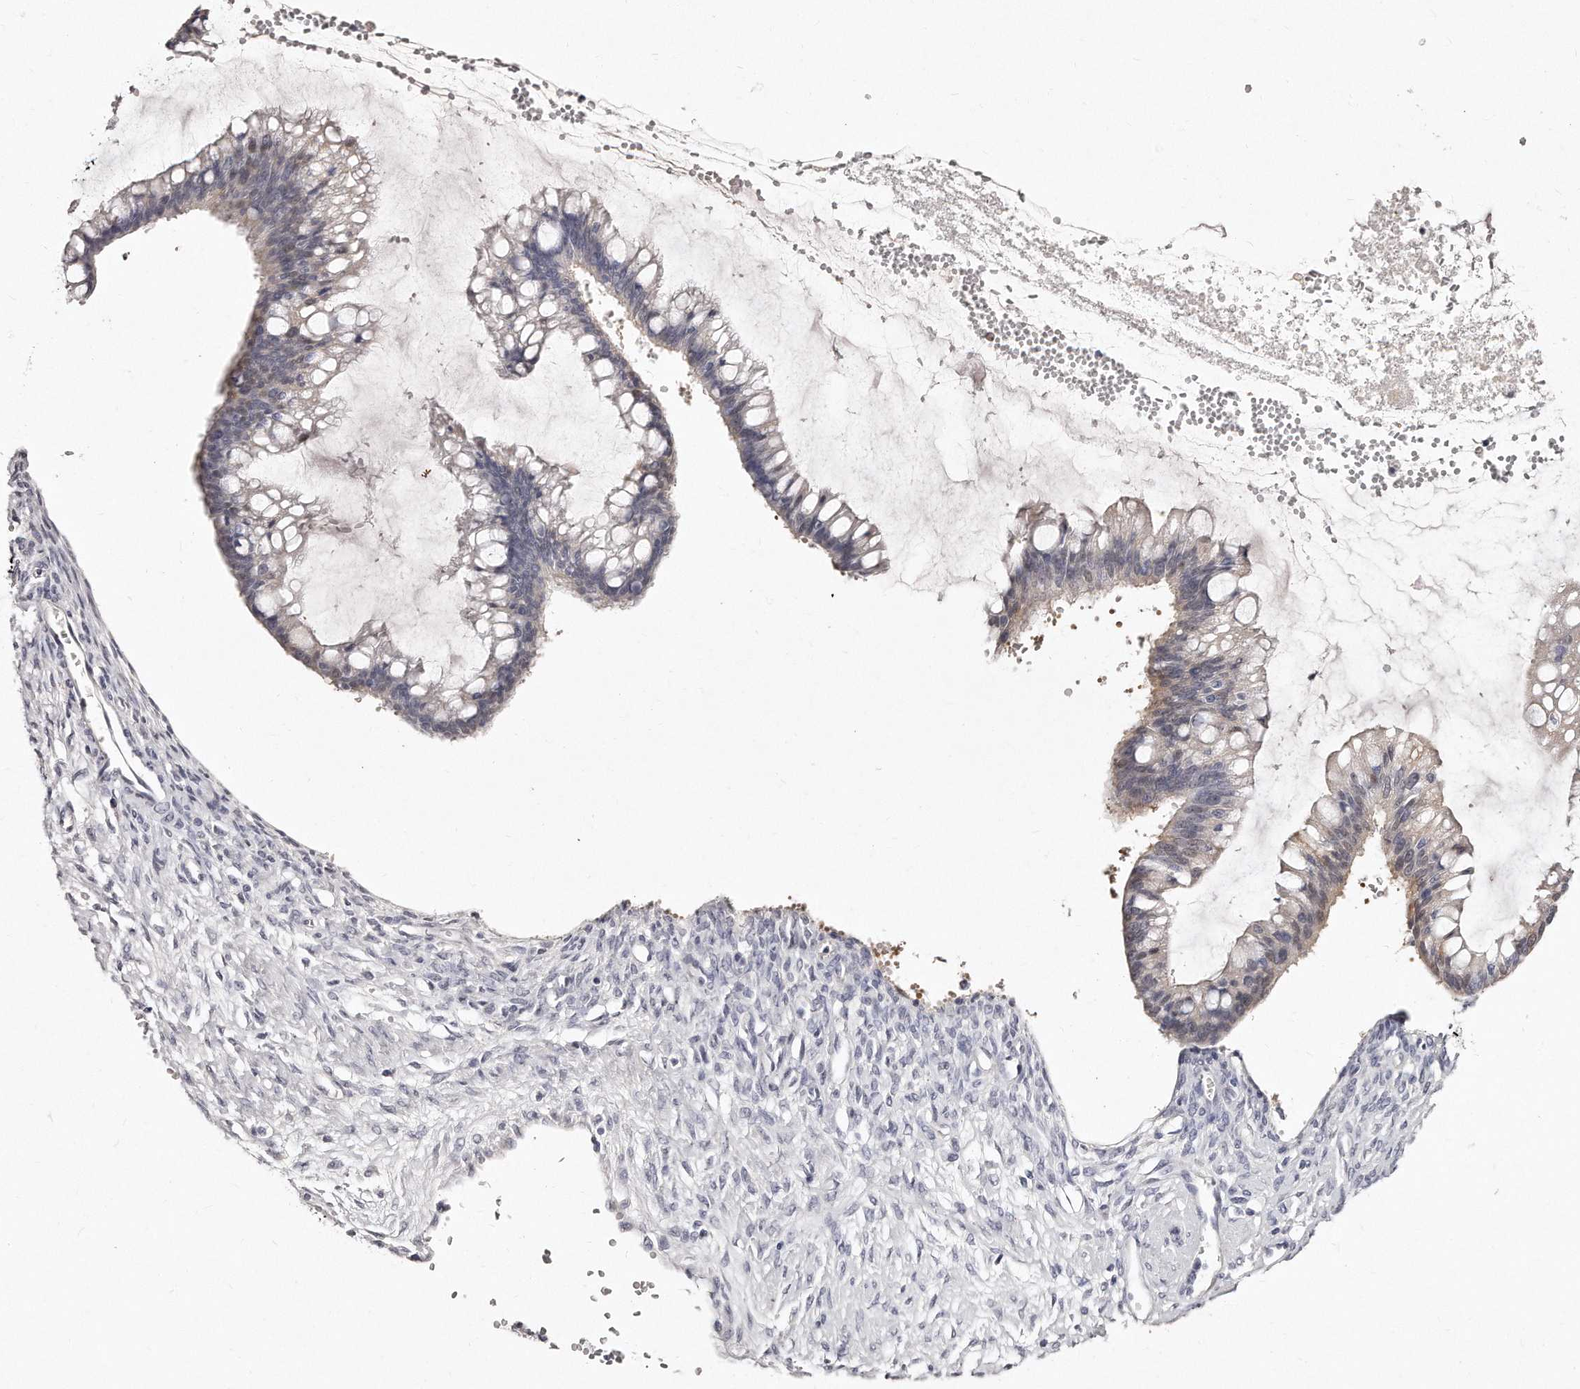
{"staining": {"intensity": "negative", "quantity": "none", "location": "none"}, "tissue": "ovarian cancer", "cell_type": "Tumor cells", "image_type": "cancer", "snomed": [{"axis": "morphology", "description": "Cystadenocarcinoma, mucinous, NOS"}, {"axis": "topography", "description": "Ovary"}], "caption": "Immunohistochemical staining of human mucinous cystadenocarcinoma (ovarian) exhibits no significant staining in tumor cells. The staining is performed using DAB (3,3'-diaminobenzidine) brown chromogen with nuclei counter-stained in using hematoxylin.", "gene": "GDA", "patient": {"sex": "female", "age": 73}}